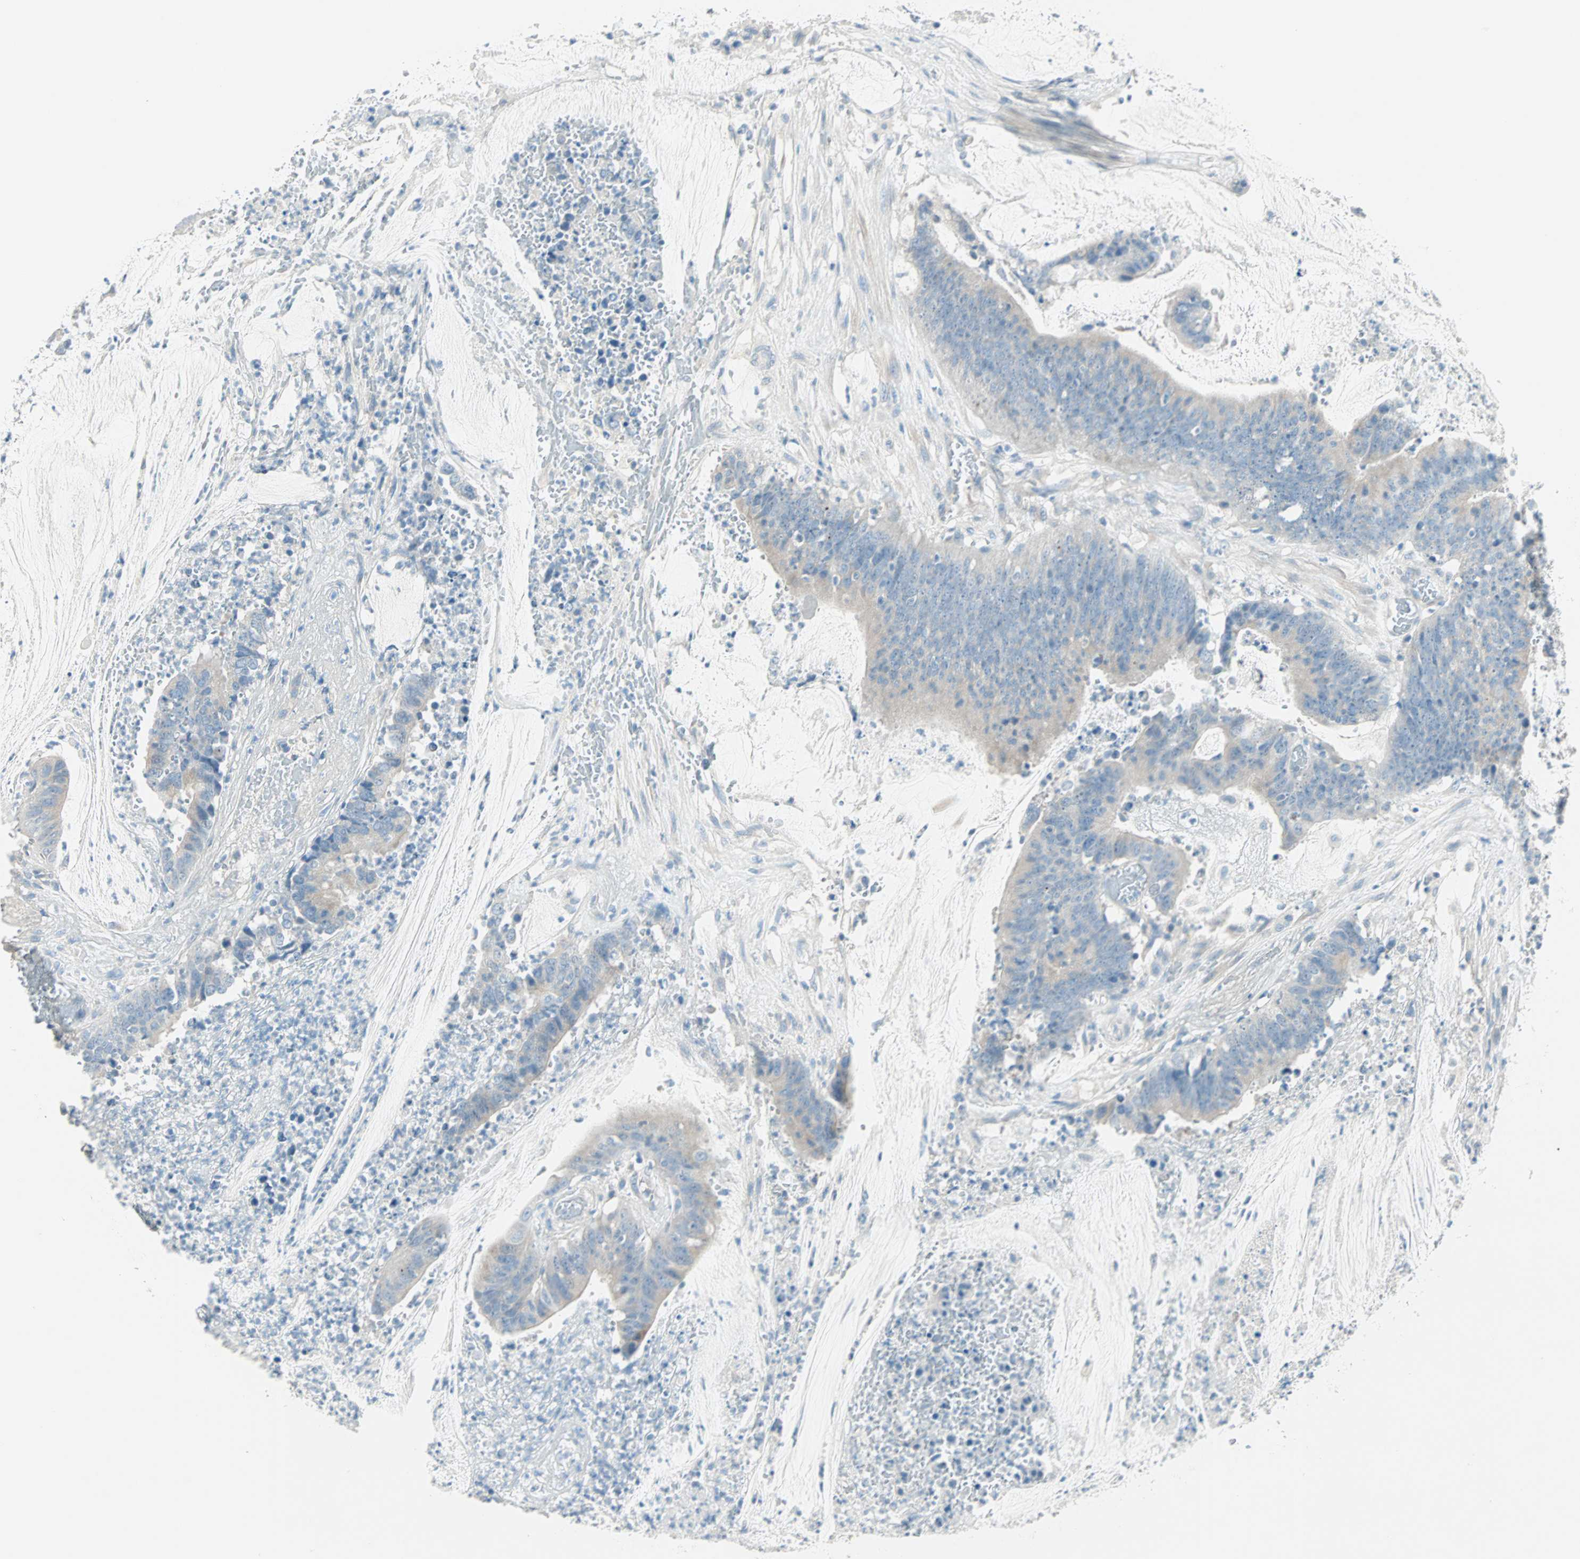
{"staining": {"intensity": "negative", "quantity": "none", "location": "none"}, "tissue": "colorectal cancer", "cell_type": "Tumor cells", "image_type": "cancer", "snomed": [{"axis": "morphology", "description": "Adenocarcinoma, NOS"}, {"axis": "topography", "description": "Rectum"}], "caption": "Protein analysis of adenocarcinoma (colorectal) demonstrates no significant positivity in tumor cells.", "gene": "SULT1C2", "patient": {"sex": "female", "age": 66}}